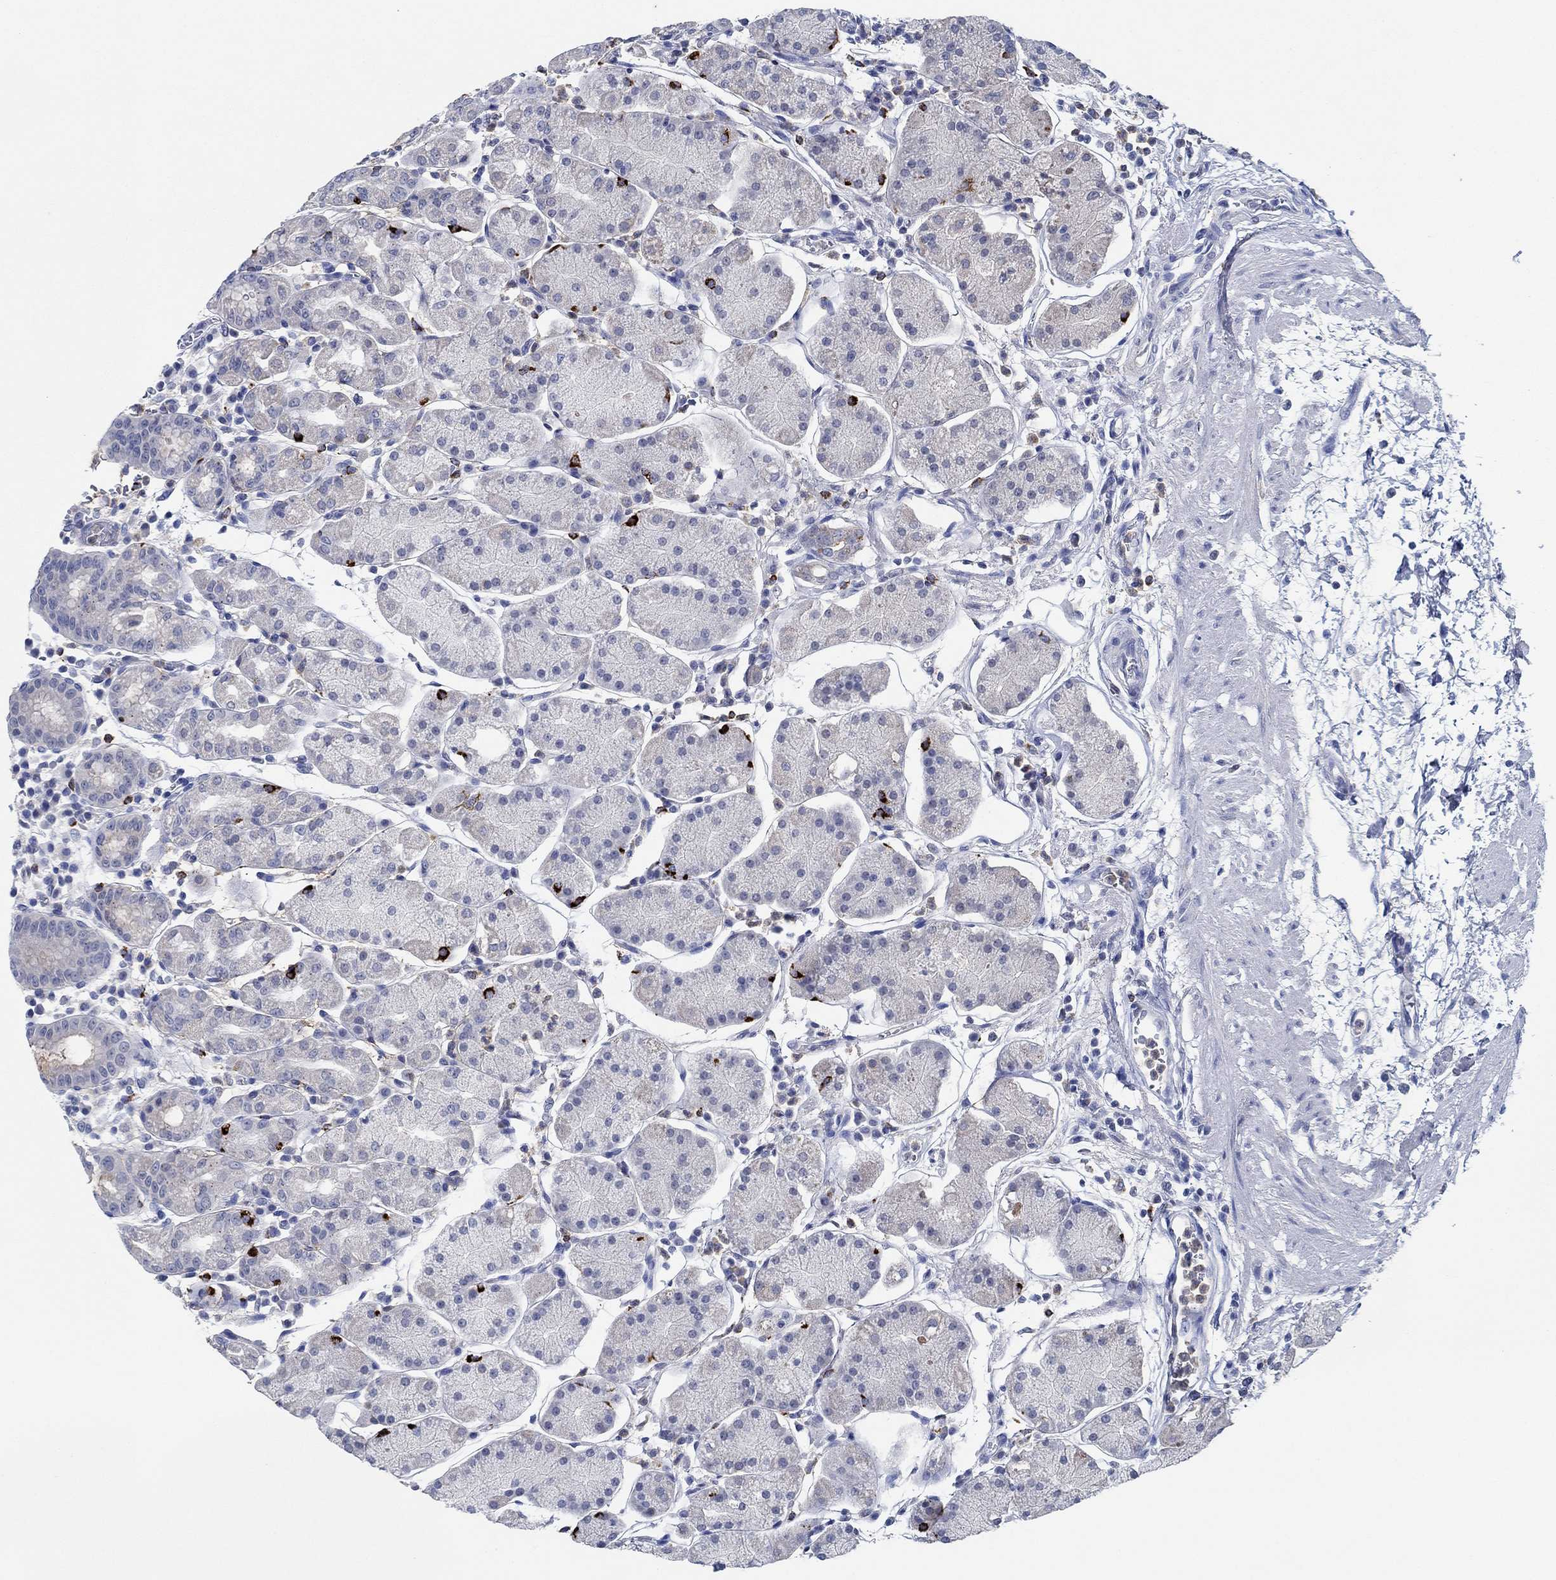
{"staining": {"intensity": "negative", "quantity": "none", "location": "none"}, "tissue": "stomach", "cell_type": "Glandular cells", "image_type": "normal", "snomed": [{"axis": "morphology", "description": "Normal tissue, NOS"}, {"axis": "topography", "description": "Stomach"}], "caption": "This is an immunohistochemistry image of normal stomach. There is no expression in glandular cells.", "gene": "CPM", "patient": {"sex": "male", "age": 54}}